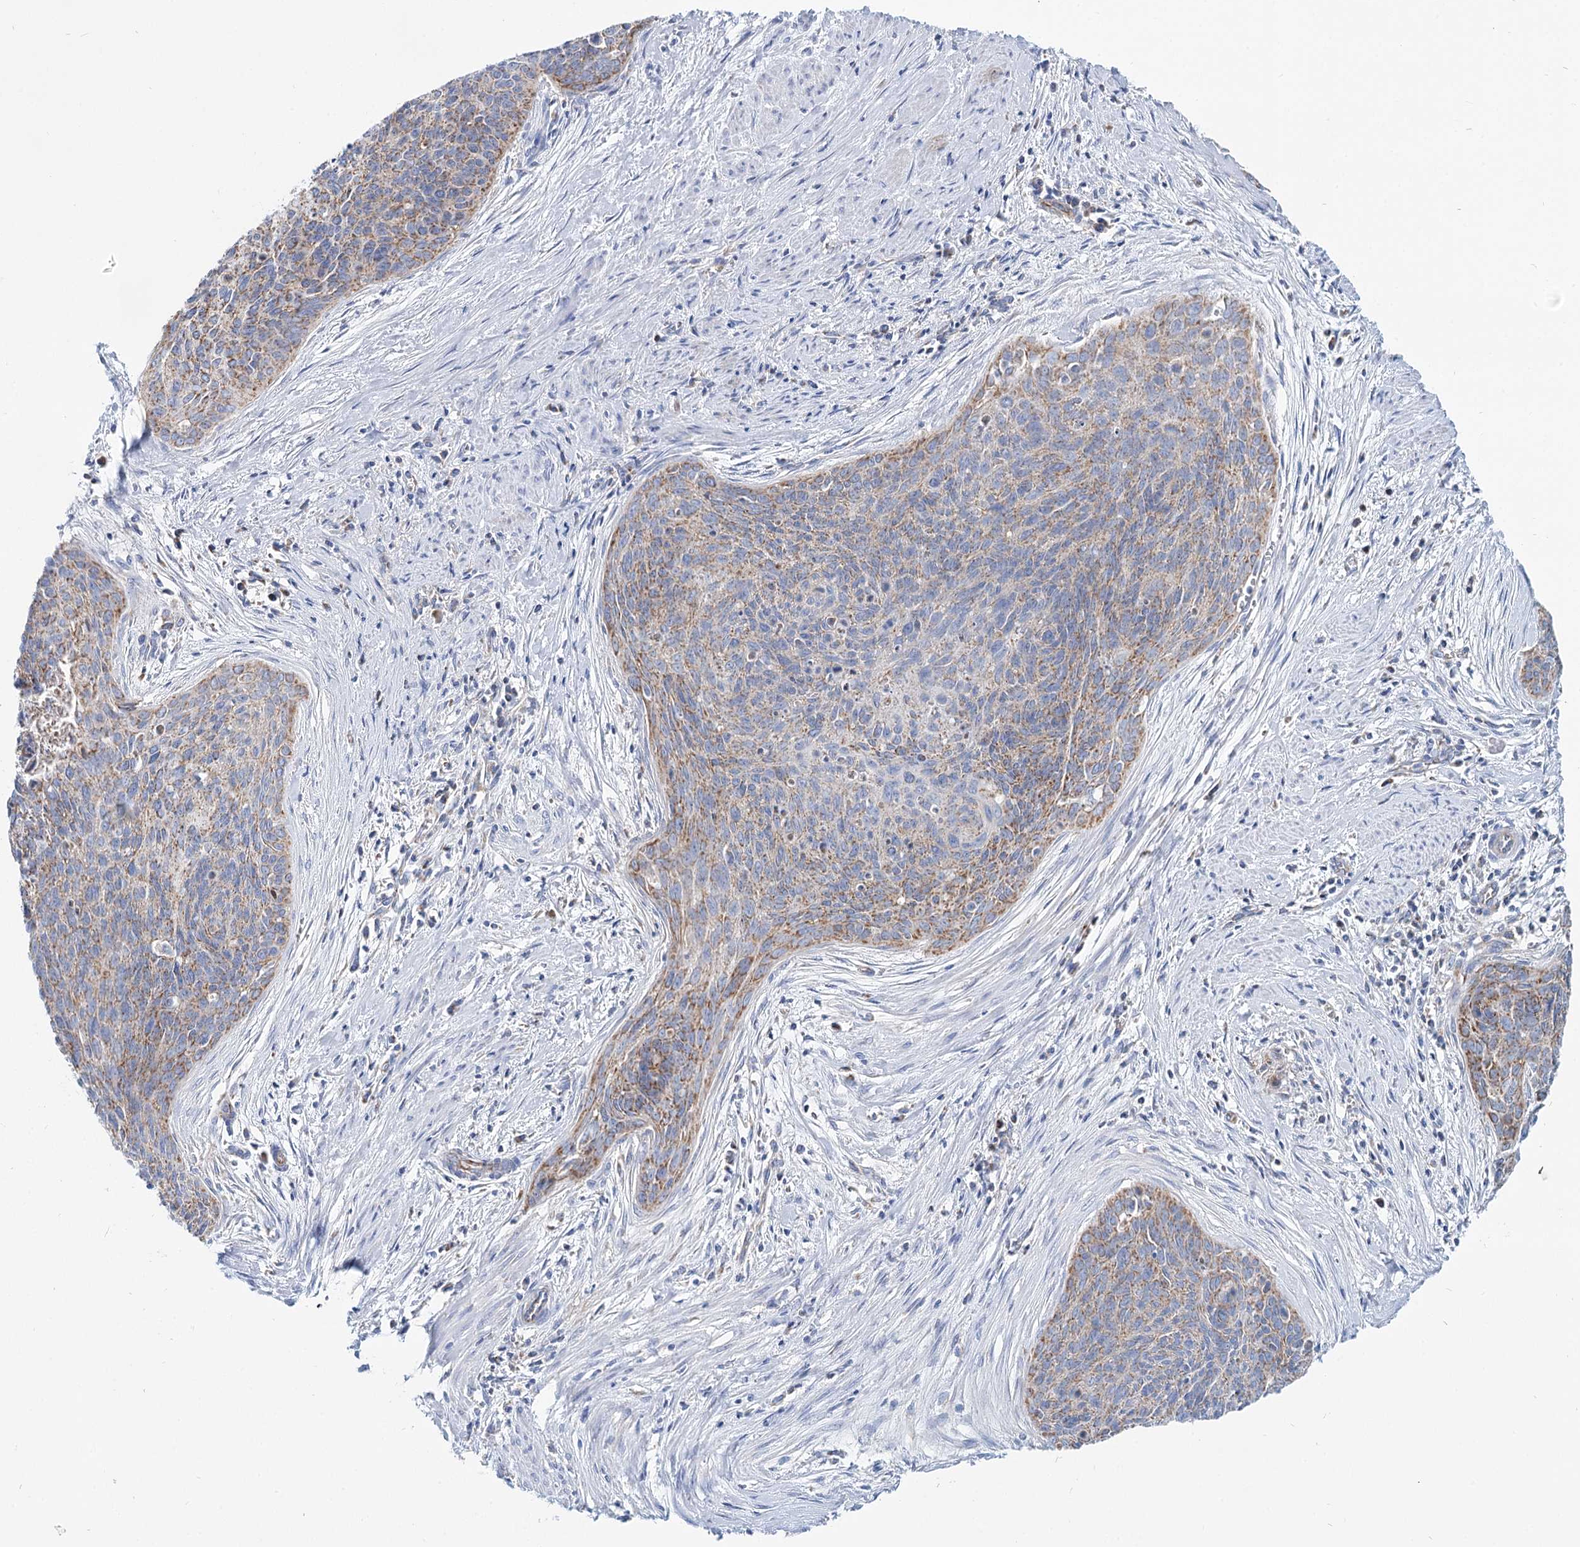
{"staining": {"intensity": "moderate", "quantity": "<25%", "location": "cytoplasmic/membranous"}, "tissue": "cervical cancer", "cell_type": "Tumor cells", "image_type": "cancer", "snomed": [{"axis": "morphology", "description": "Squamous cell carcinoma, NOS"}, {"axis": "topography", "description": "Cervix"}], "caption": "Immunohistochemical staining of human cervical squamous cell carcinoma exhibits low levels of moderate cytoplasmic/membranous staining in approximately <25% of tumor cells.", "gene": "MCCC2", "patient": {"sex": "female", "age": 55}}